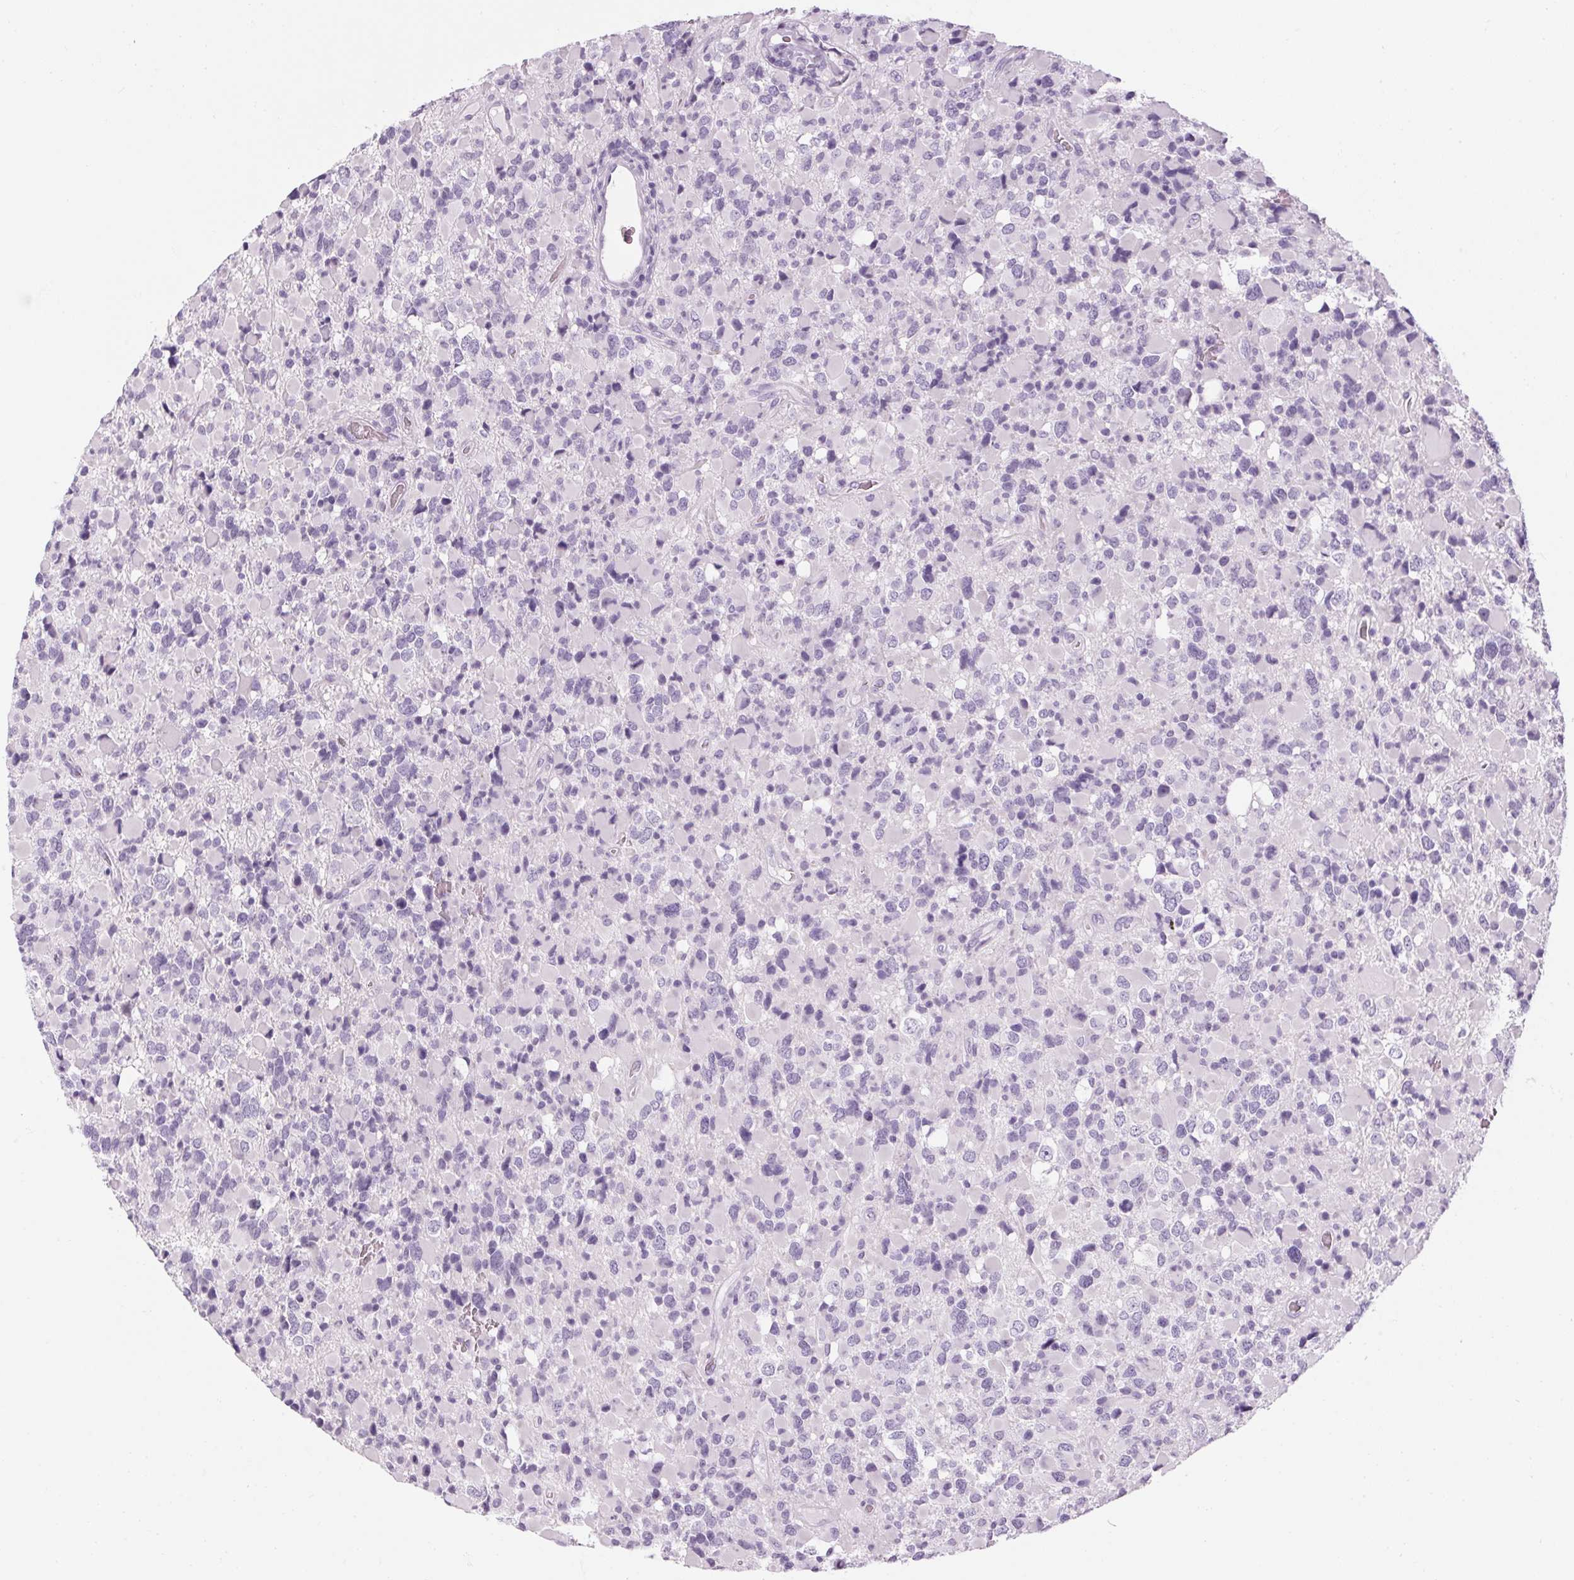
{"staining": {"intensity": "negative", "quantity": "none", "location": "none"}, "tissue": "glioma", "cell_type": "Tumor cells", "image_type": "cancer", "snomed": [{"axis": "morphology", "description": "Glioma, malignant, High grade"}, {"axis": "topography", "description": "Brain"}], "caption": "Tumor cells are negative for protein expression in human glioma.", "gene": "RPTN", "patient": {"sex": "female", "age": 40}}